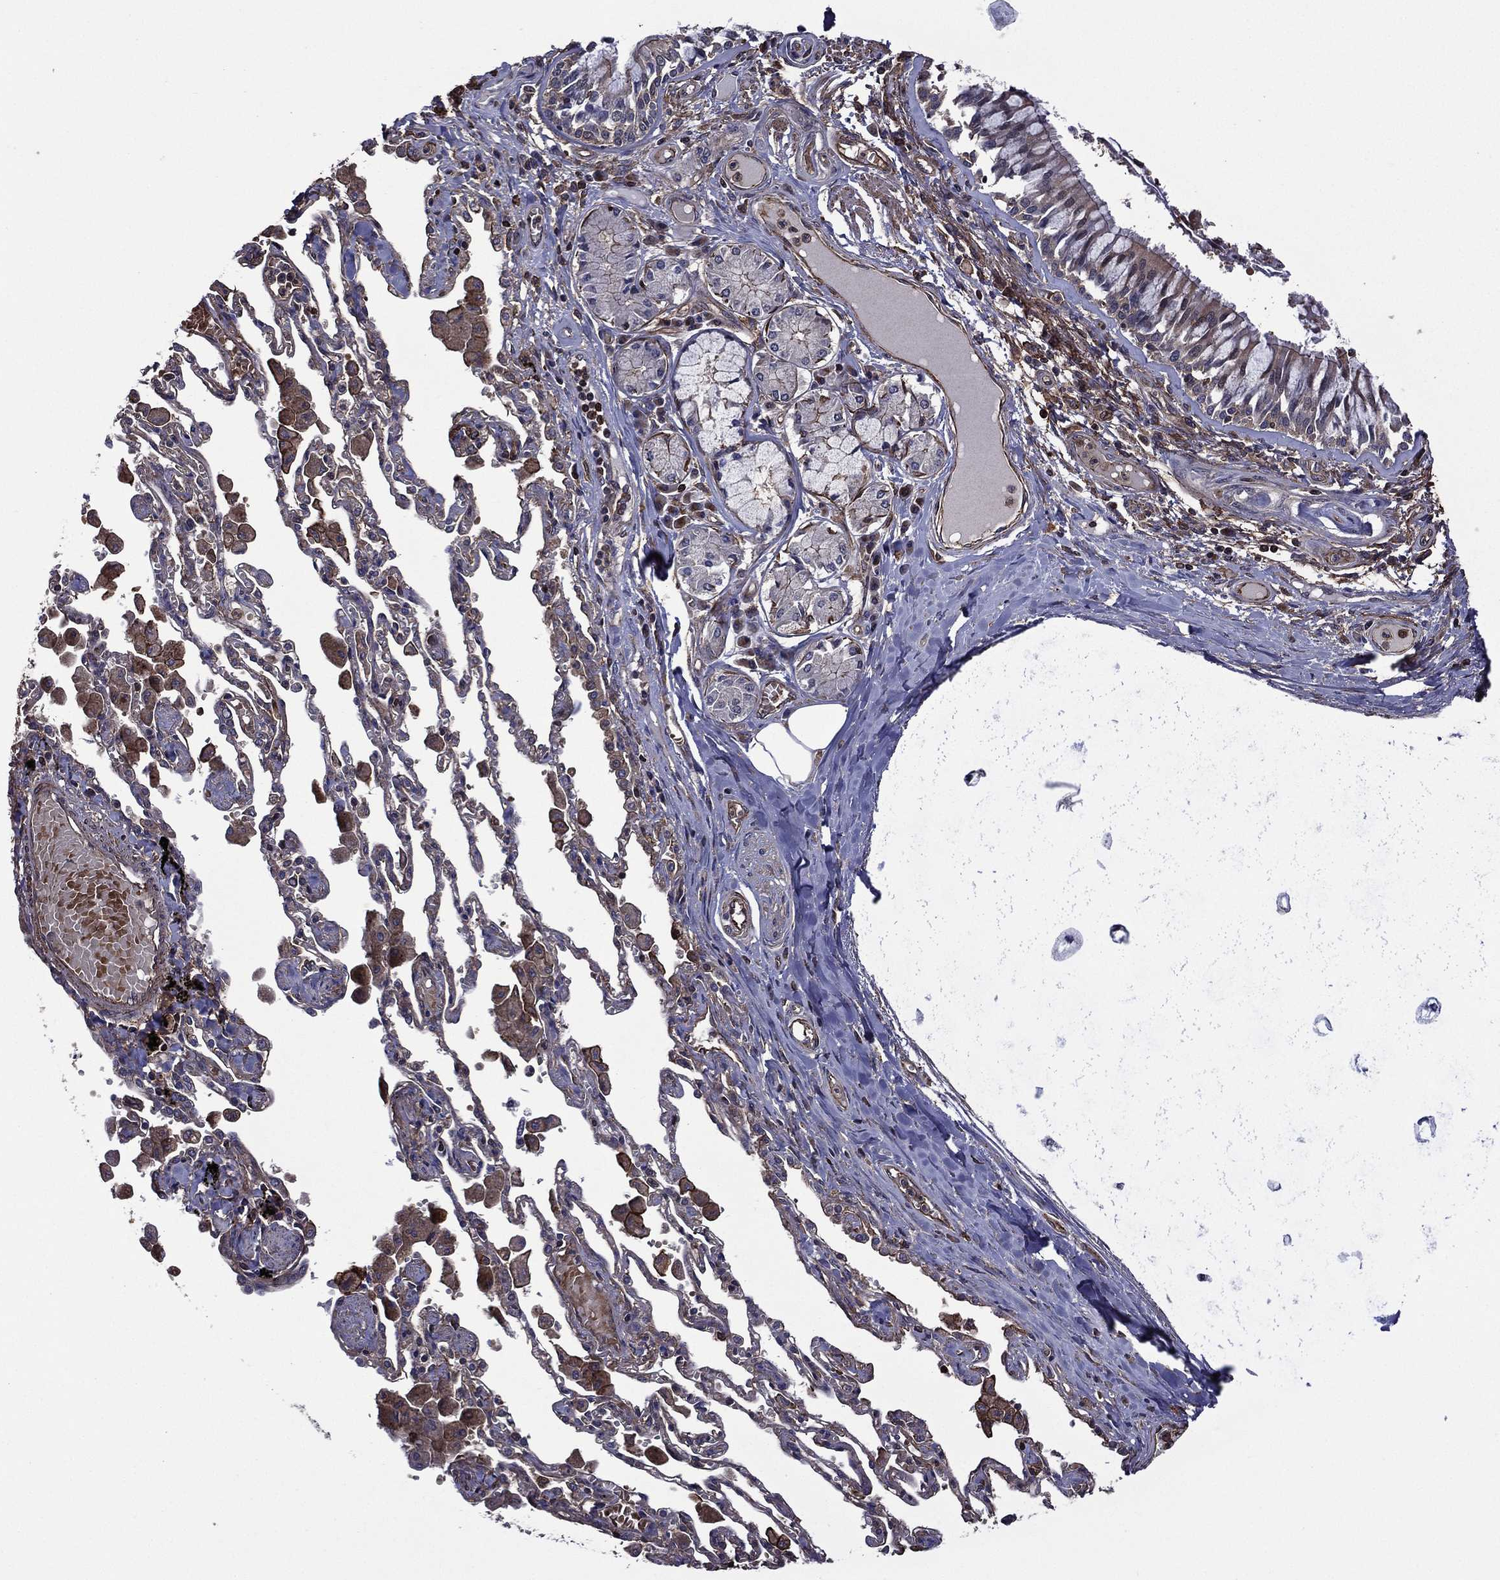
{"staining": {"intensity": "moderate", "quantity": "25%-75%", "location": "cytoplasmic/membranous,nuclear"}, "tissue": "bronchus", "cell_type": "Respiratory epithelial cells", "image_type": "normal", "snomed": [{"axis": "morphology", "description": "Normal tissue, NOS"}, {"axis": "morphology", "description": "Squamous cell carcinoma, NOS"}, {"axis": "topography", "description": "Cartilage tissue"}, {"axis": "topography", "description": "Bronchus"}, {"axis": "topography", "description": "Lung"}], "caption": "Respiratory epithelial cells demonstrate medium levels of moderate cytoplasmic/membranous,nuclear positivity in approximately 25%-75% of cells in normal bronchus. (Stains: DAB (3,3'-diaminobenzidine) in brown, nuclei in blue, Microscopy: brightfield microscopy at high magnification).", "gene": "PLPP3", "patient": {"sex": "female", "age": 49}}